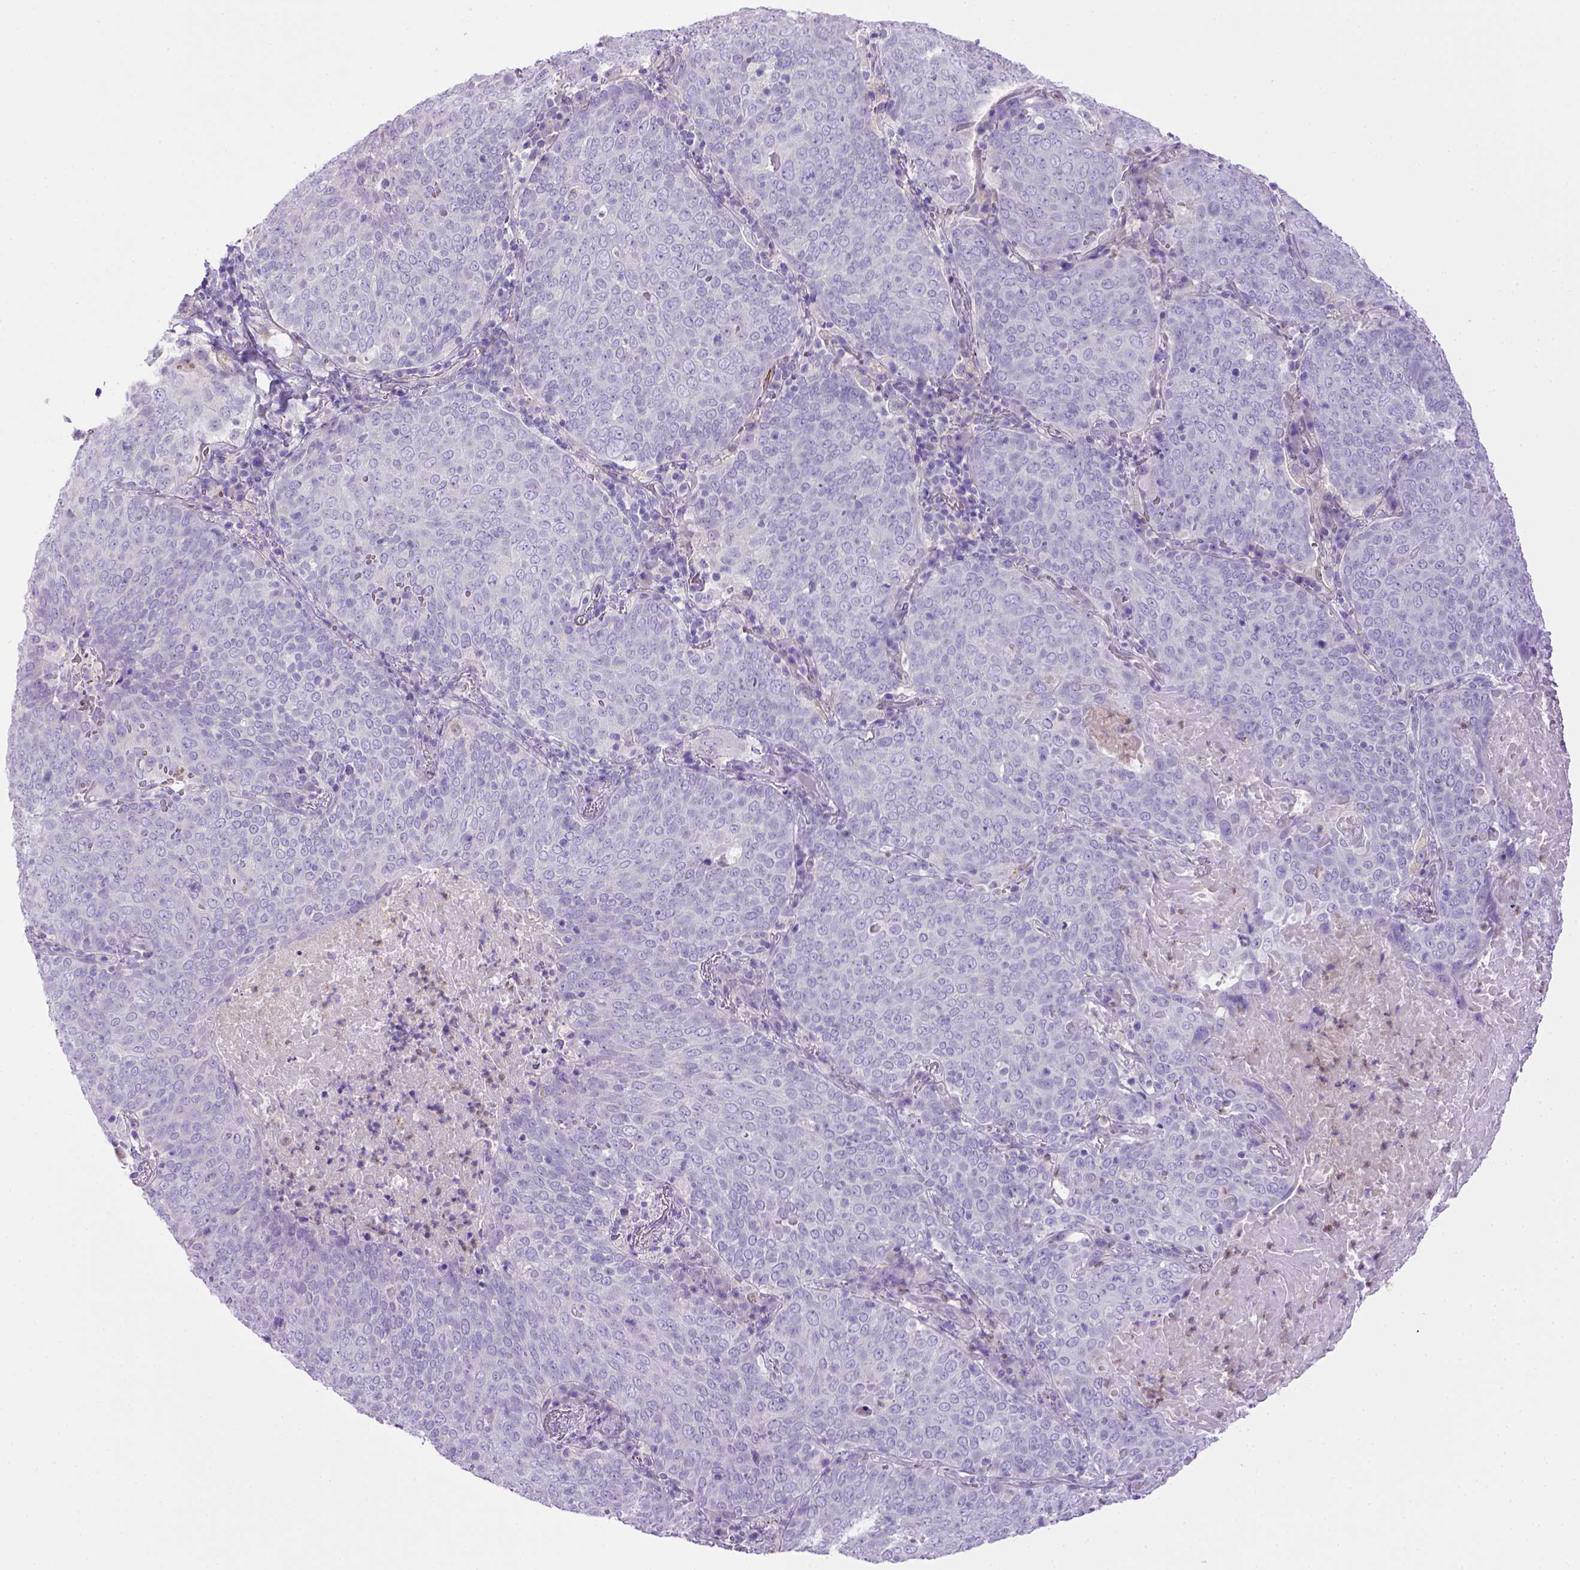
{"staining": {"intensity": "negative", "quantity": "none", "location": "none"}, "tissue": "lung cancer", "cell_type": "Tumor cells", "image_type": "cancer", "snomed": [{"axis": "morphology", "description": "Squamous cell carcinoma, NOS"}, {"axis": "topography", "description": "Lung"}], "caption": "An image of lung cancer (squamous cell carcinoma) stained for a protein reveals no brown staining in tumor cells.", "gene": "BAAT", "patient": {"sex": "male", "age": 82}}